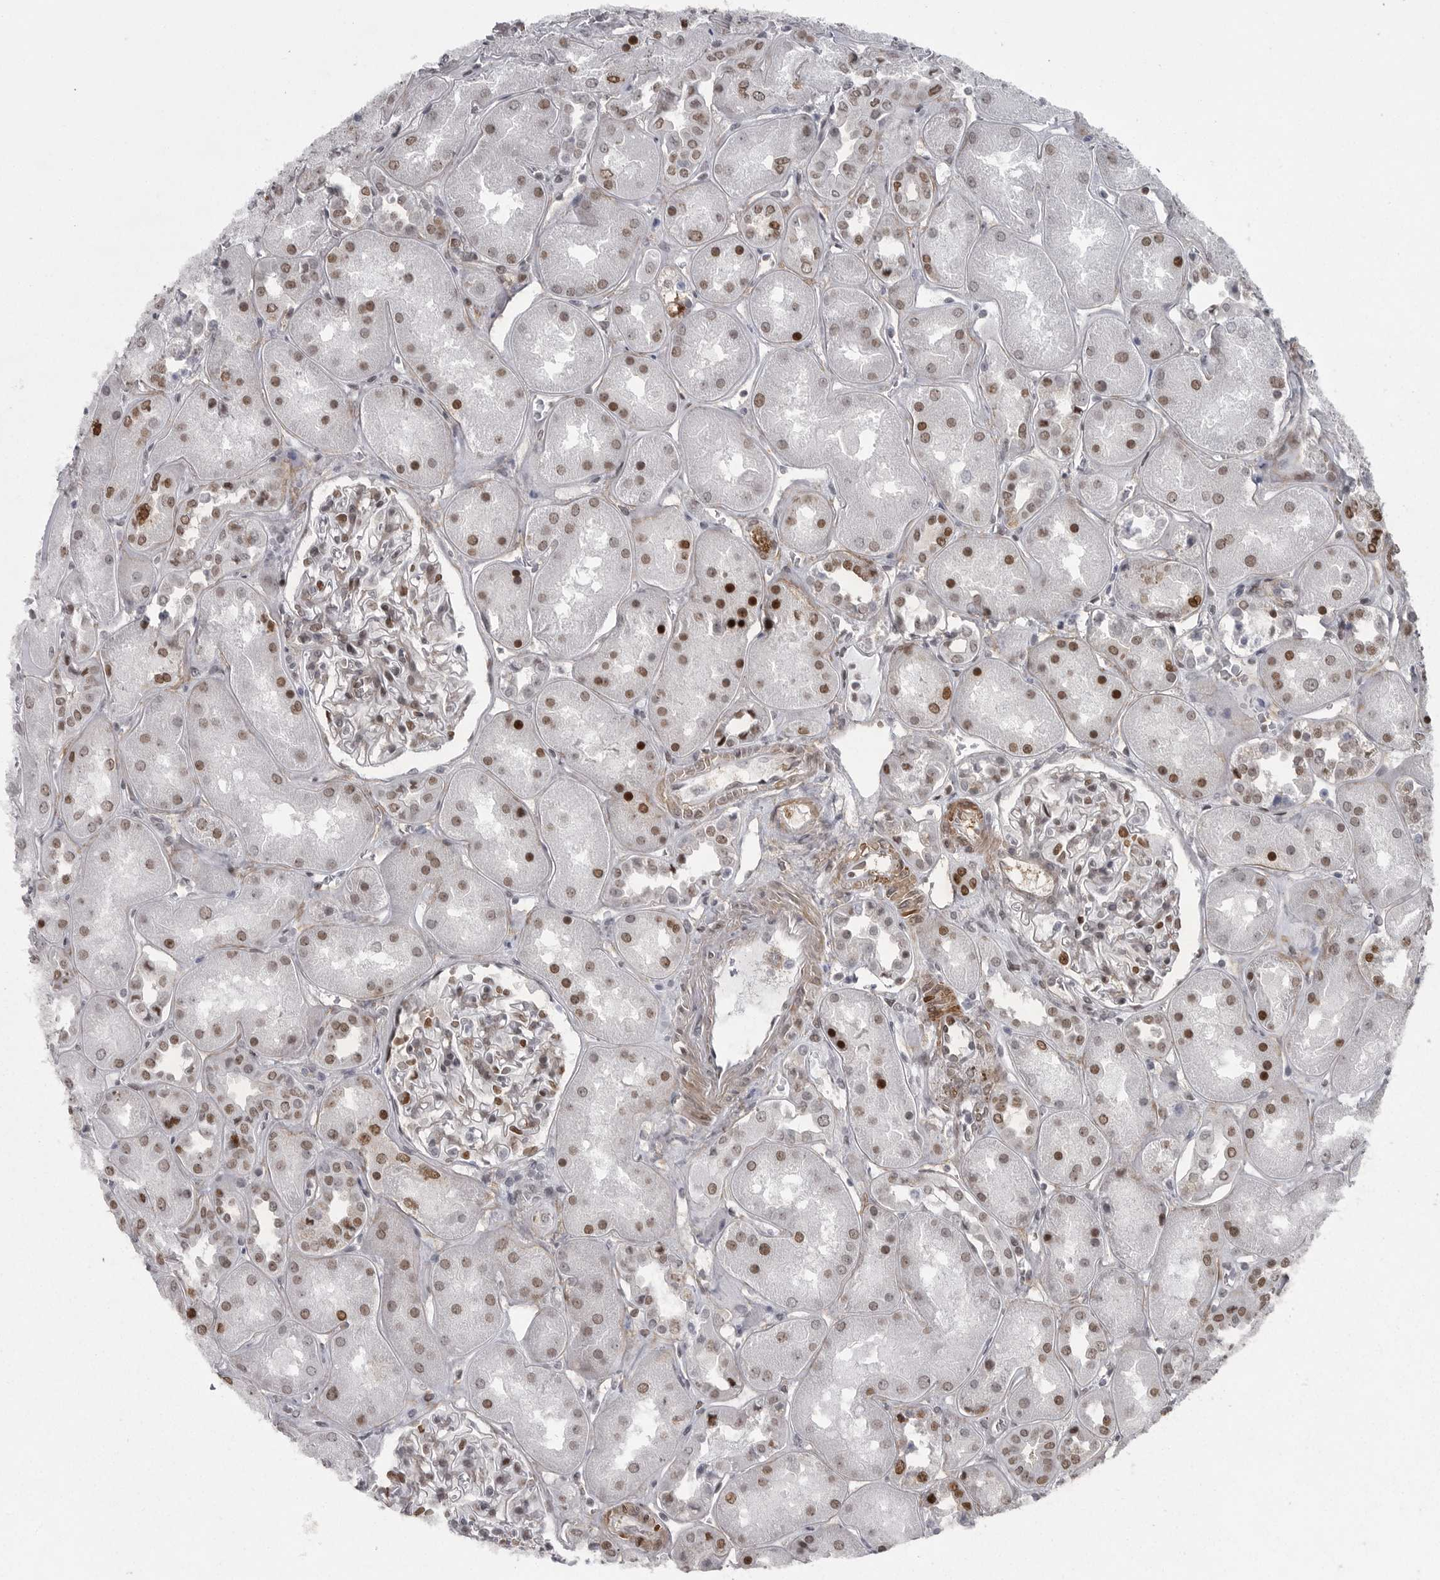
{"staining": {"intensity": "moderate", "quantity": "25%-75%", "location": "nuclear"}, "tissue": "kidney", "cell_type": "Cells in glomeruli", "image_type": "normal", "snomed": [{"axis": "morphology", "description": "Normal tissue, NOS"}, {"axis": "topography", "description": "Kidney"}], "caption": "Approximately 25%-75% of cells in glomeruli in normal human kidney show moderate nuclear protein staining as visualized by brown immunohistochemical staining.", "gene": "HMGN3", "patient": {"sex": "male", "age": 70}}